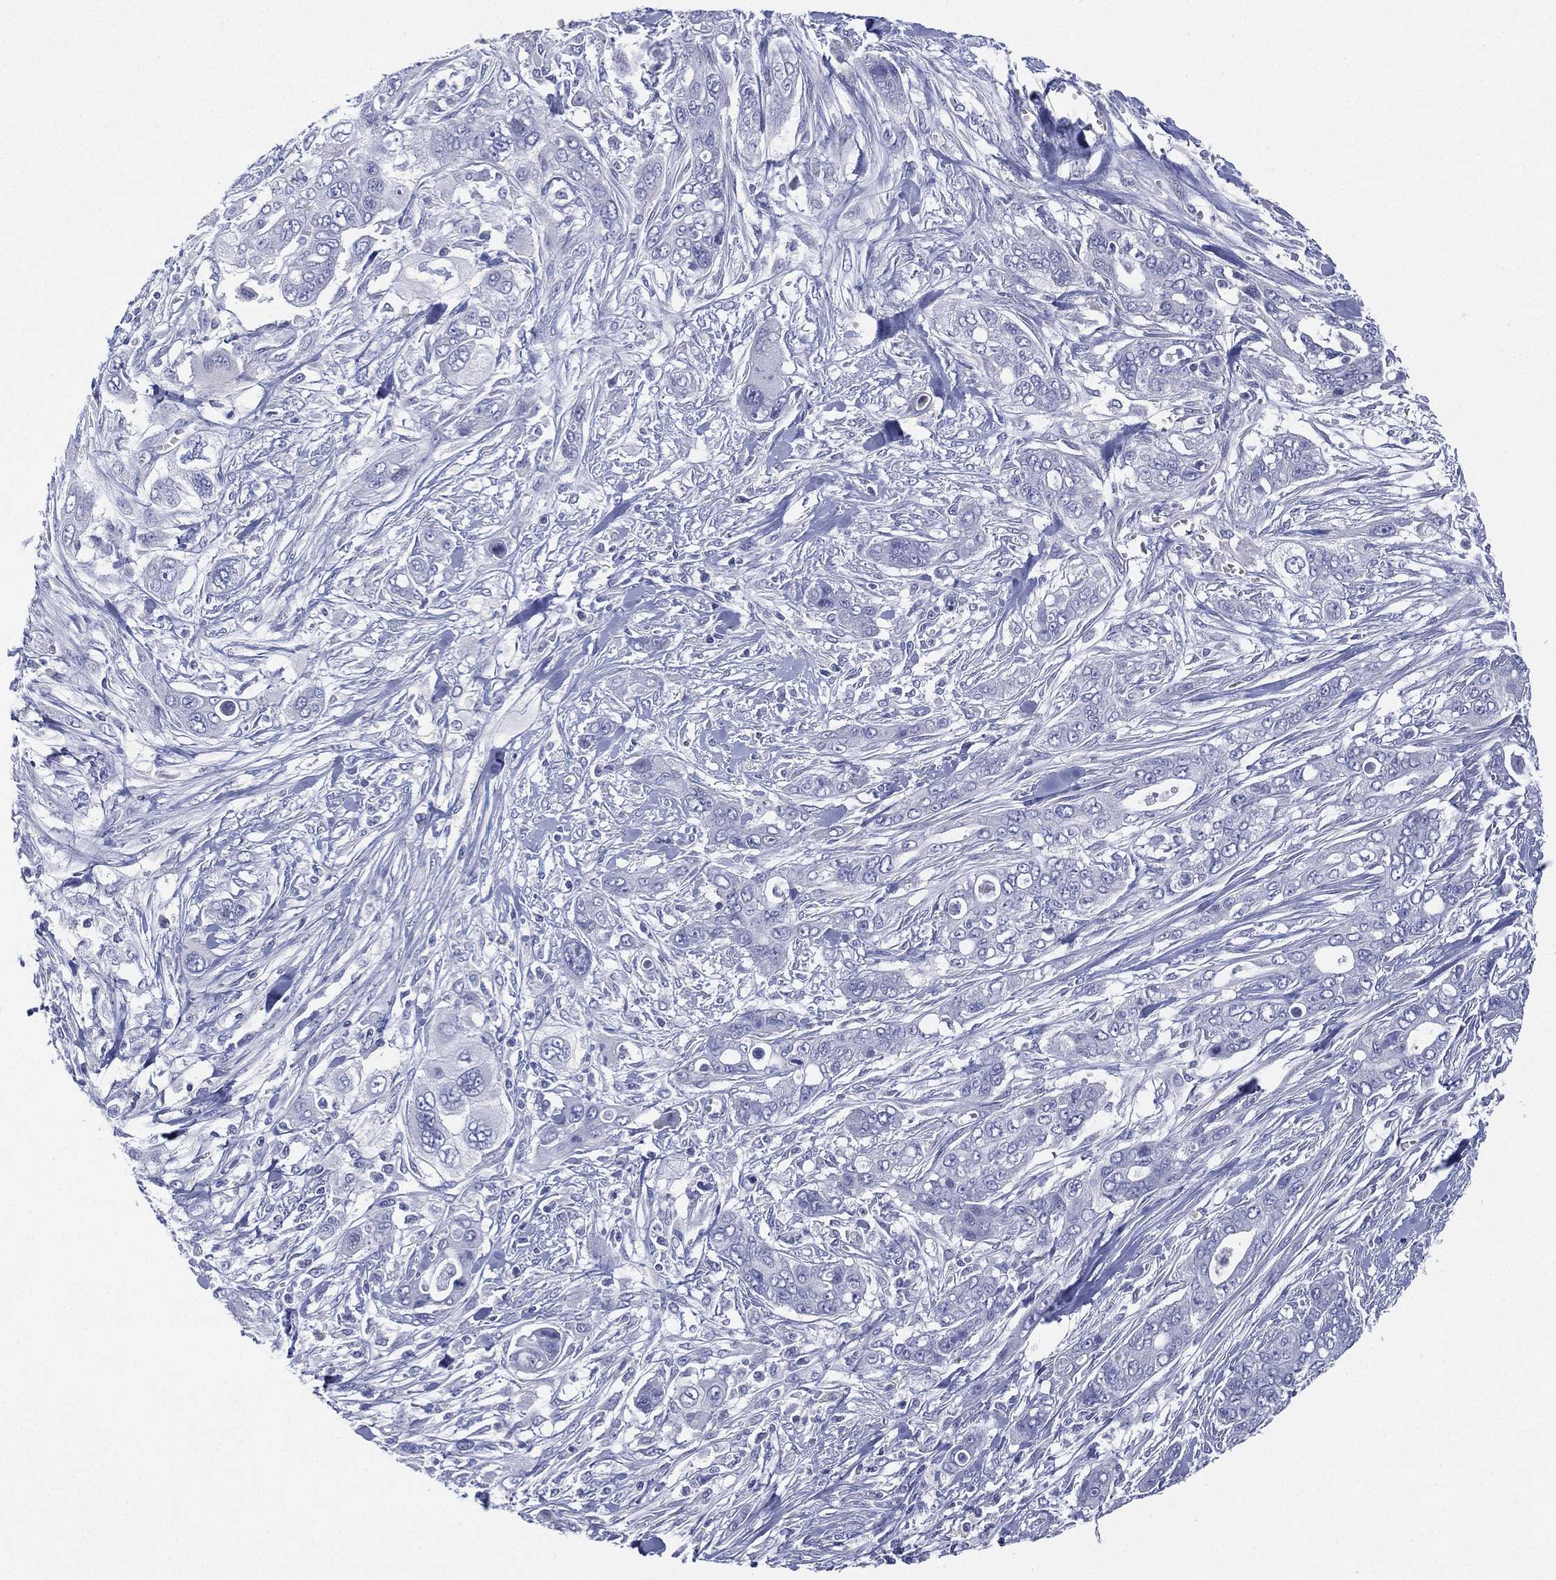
{"staining": {"intensity": "negative", "quantity": "none", "location": "none"}, "tissue": "pancreatic cancer", "cell_type": "Tumor cells", "image_type": "cancer", "snomed": [{"axis": "morphology", "description": "Adenocarcinoma, NOS"}, {"axis": "topography", "description": "Pancreas"}], "caption": "DAB (3,3'-diaminobenzidine) immunohistochemical staining of adenocarcinoma (pancreatic) demonstrates no significant positivity in tumor cells.", "gene": "CYP2D6", "patient": {"sex": "male", "age": 47}}